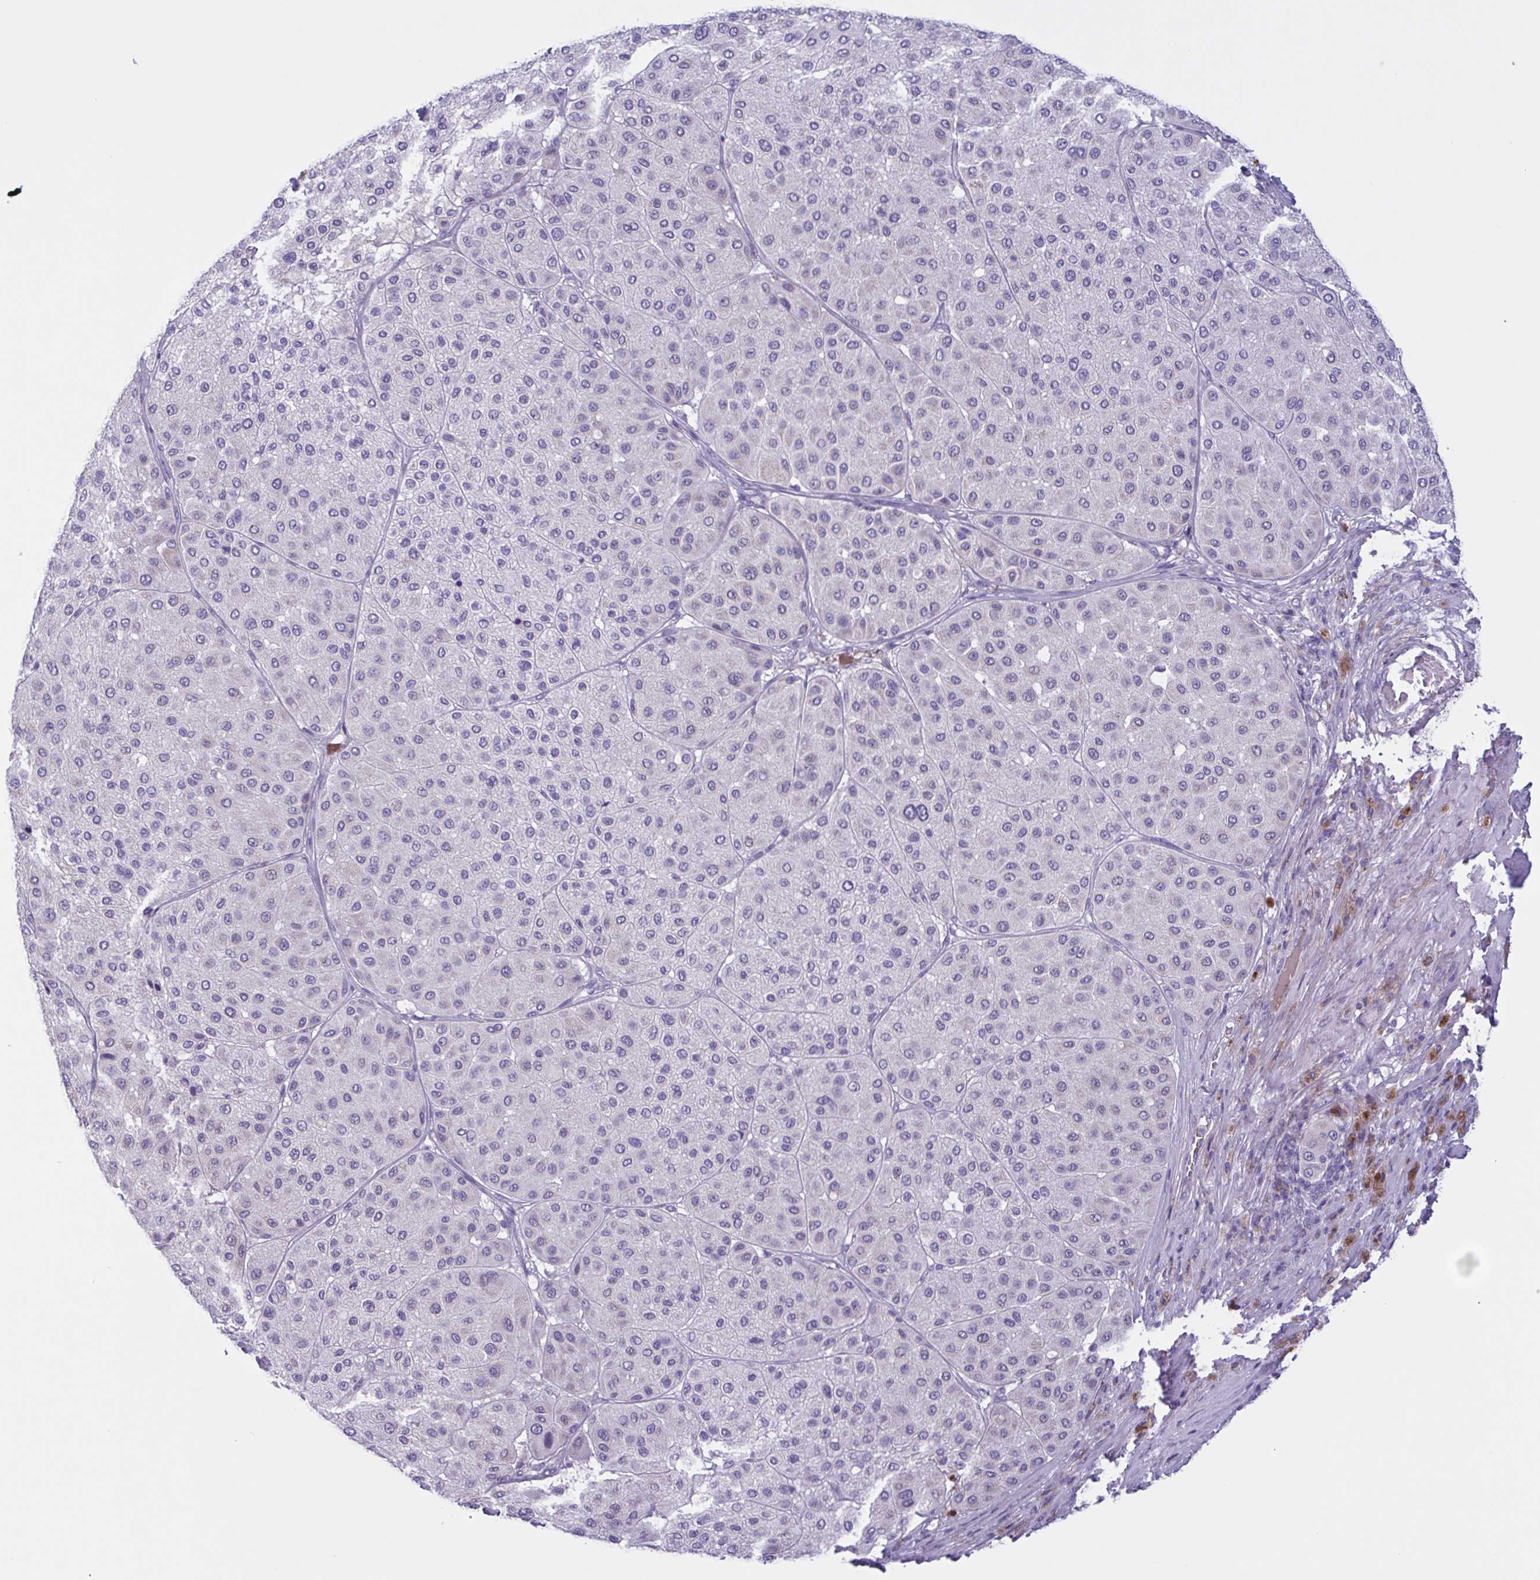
{"staining": {"intensity": "negative", "quantity": "none", "location": "none"}, "tissue": "melanoma", "cell_type": "Tumor cells", "image_type": "cancer", "snomed": [{"axis": "morphology", "description": "Malignant melanoma, Metastatic site"}, {"axis": "topography", "description": "Smooth muscle"}], "caption": "A histopathology image of malignant melanoma (metastatic site) stained for a protein exhibits no brown staining in tumor cells.", "gene": "F13B", "patient": {"sex": "male", "age": 41}}